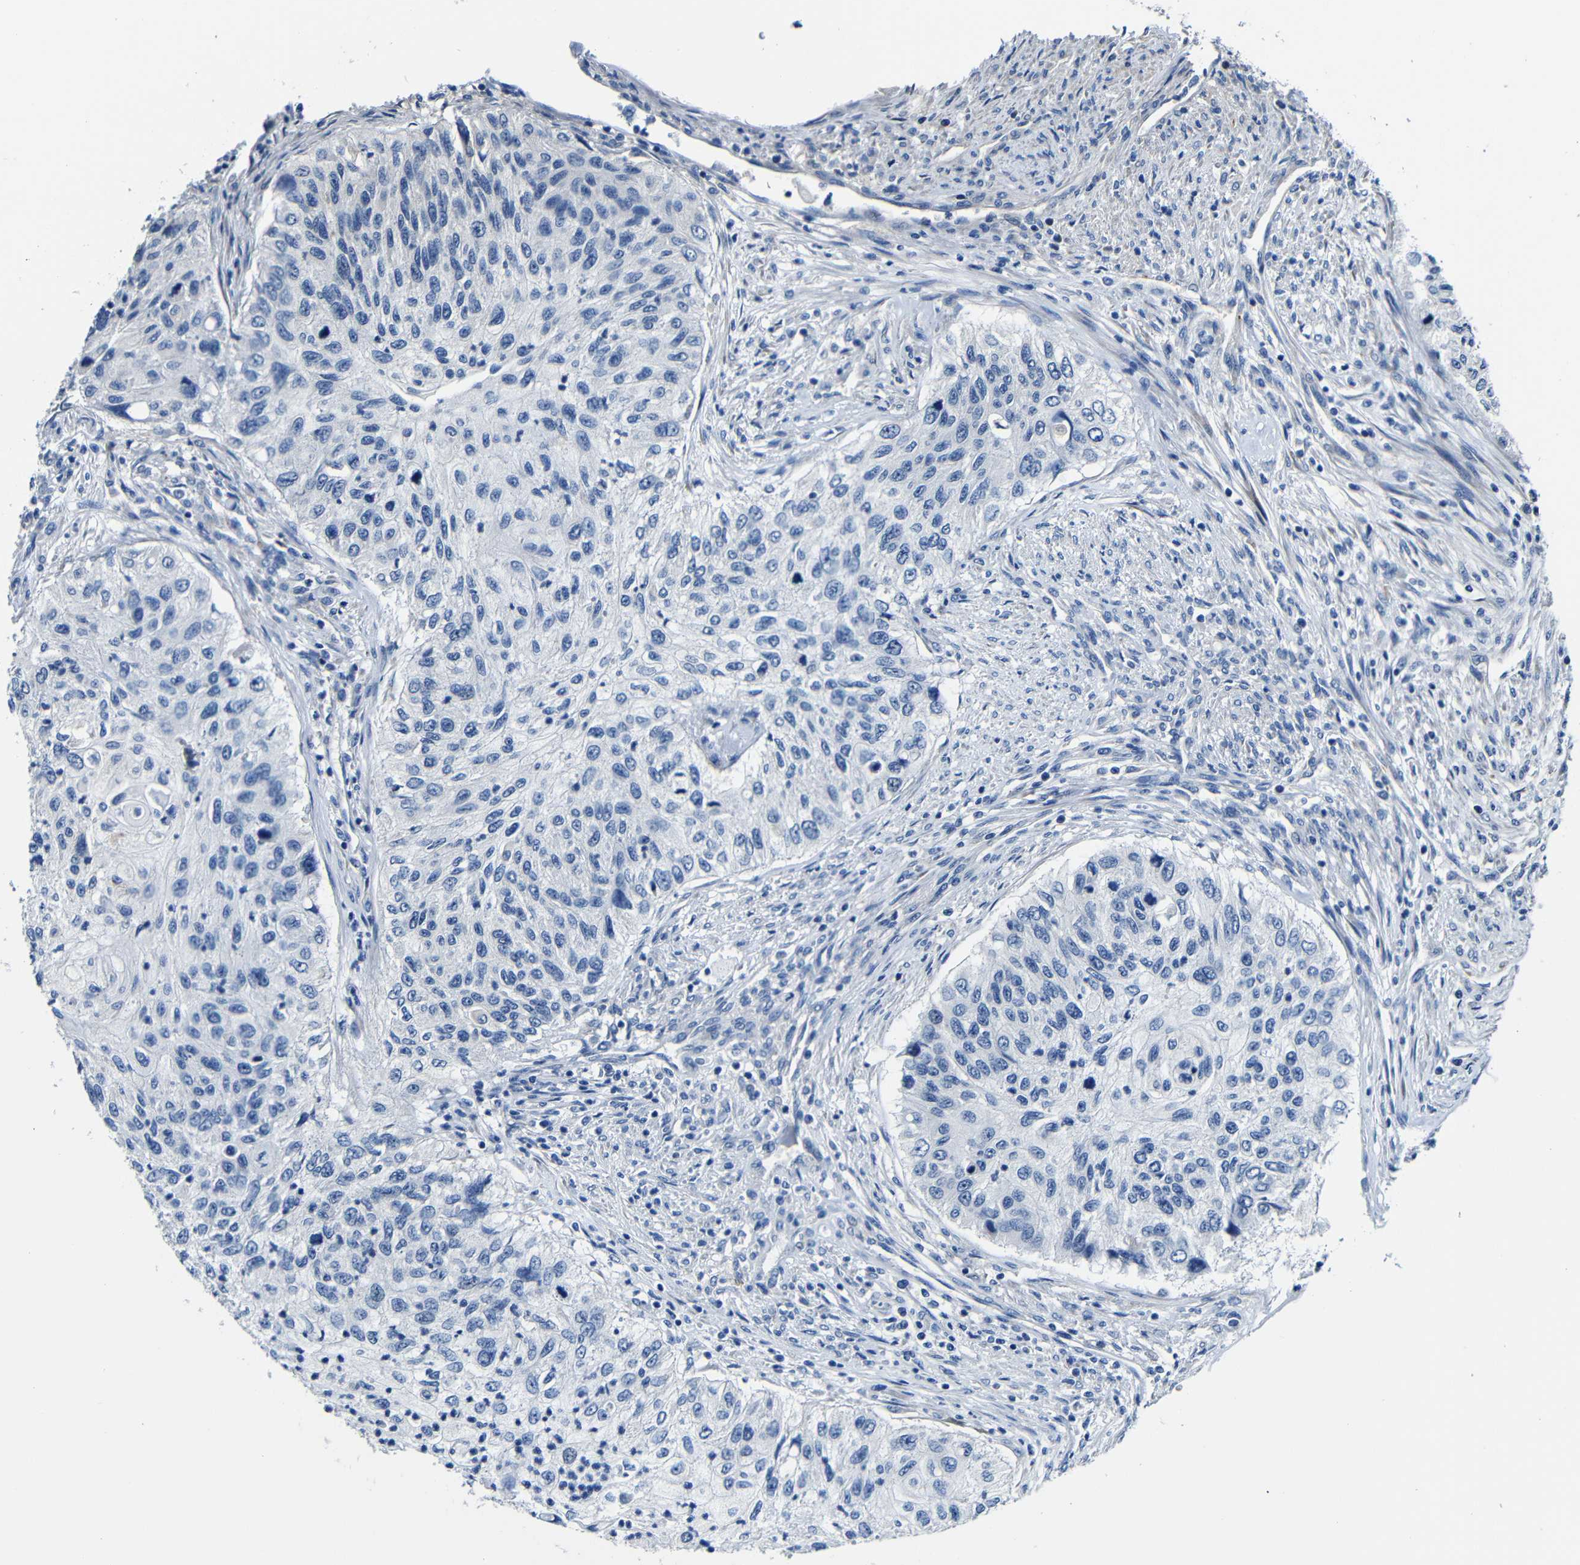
{"staining": {"intensity": "negative", "quantity": "none", "location": "none"}, "tissue": "urothelial cancer", "cell_type": "Tumor cells", "image_type": "cancer", "snomed": [{"axis": "morphology", "description": "Urothelial carcinoma, High grade"}, {"axis": "topography", "description": "Urinary bladder"}], "caption": "Tumor cells are negative for protein expression in human urothelial cancer.", "gene": "TNFAIP1", "patient": {"sex": "female", "age": 60}}